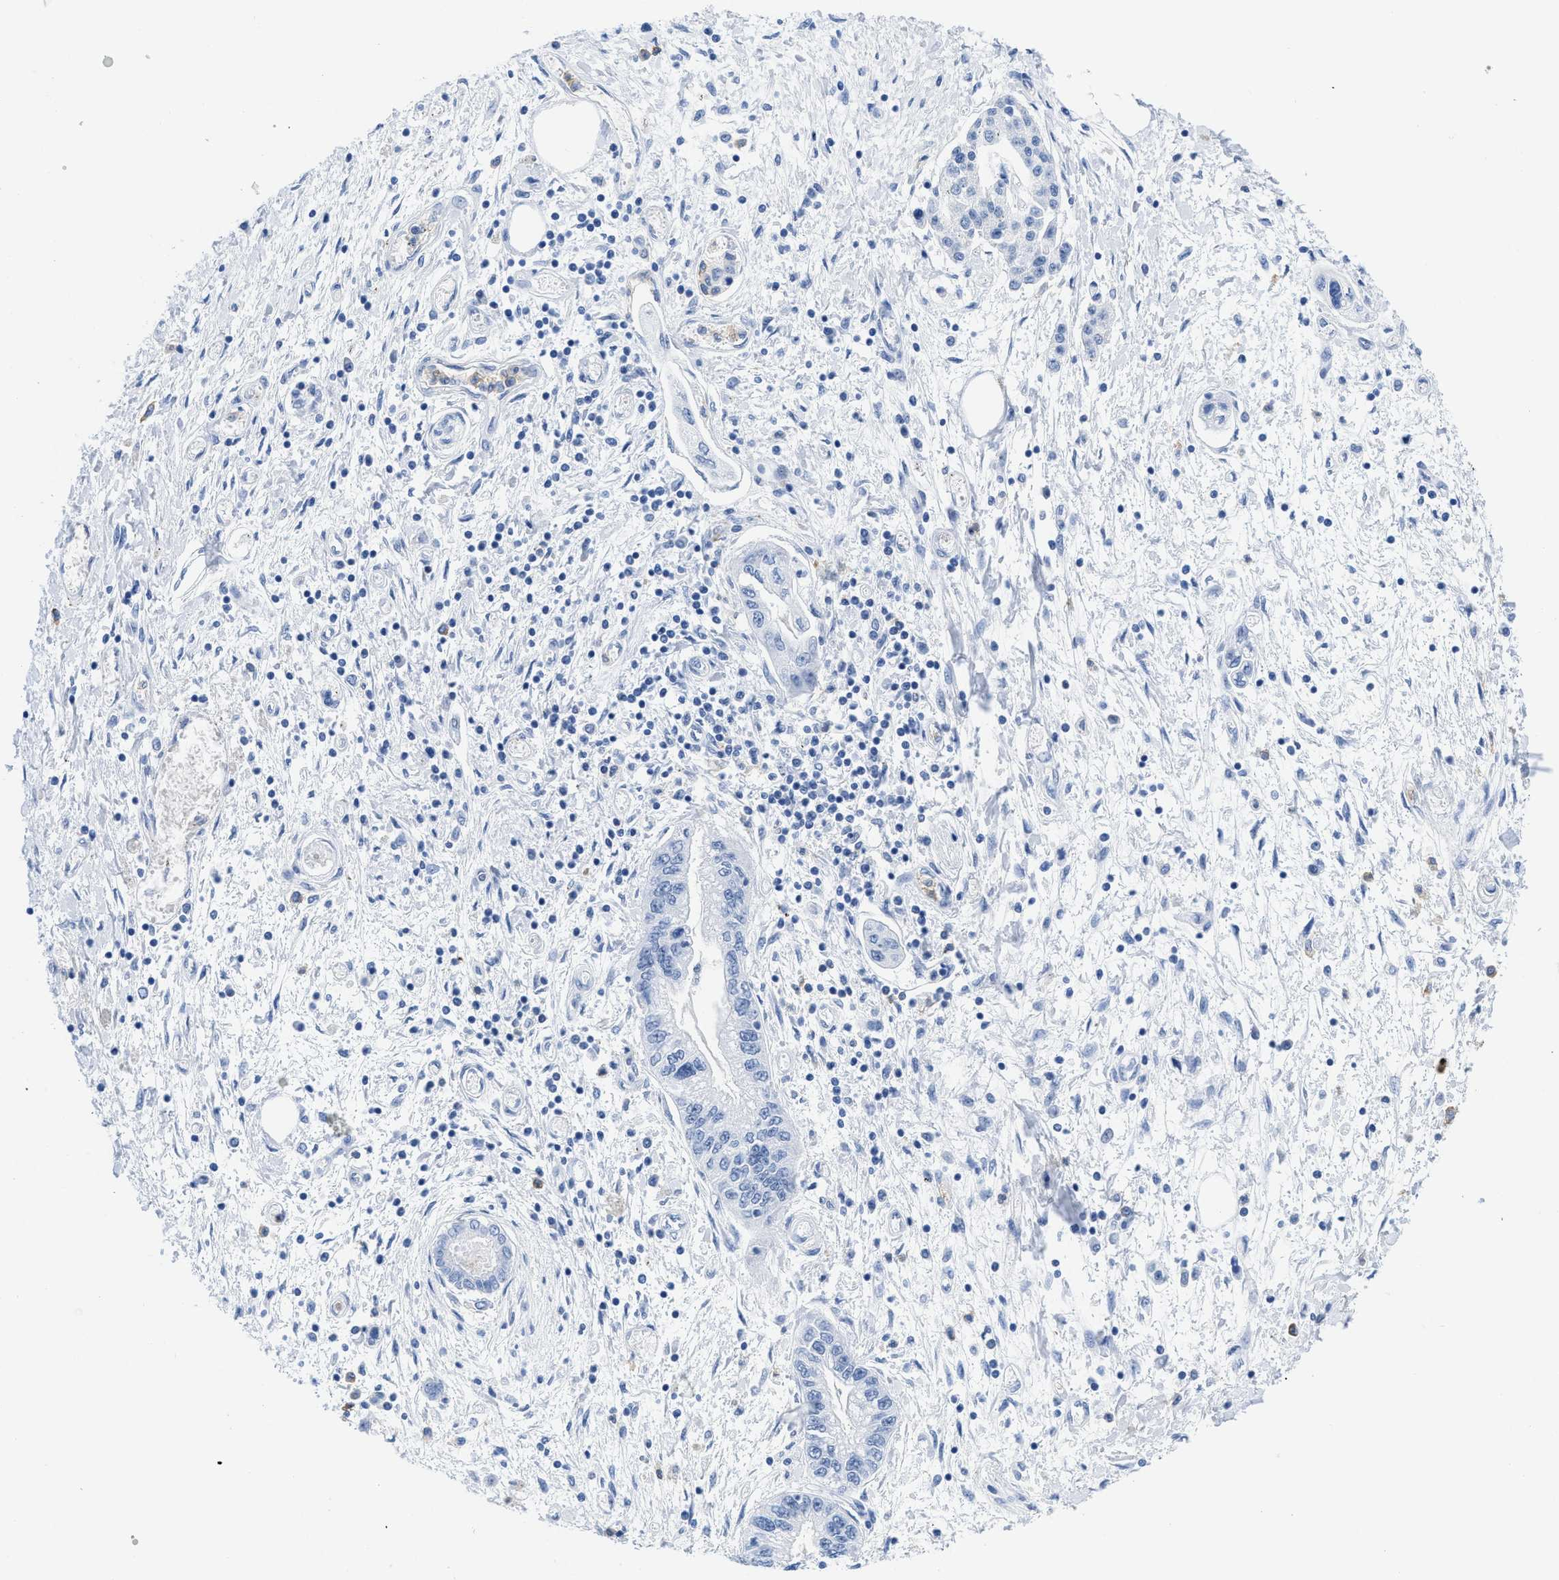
{"staining": {"intensity": "negative", "quantity": "none", "location": "none"}, "tissue": "pancreatic cancer", "cell_type": "Tumor cells", "image_type": "cancer", "snomed": [{"axis": "morphology", "description": "Adenocarcinoma, NOS"}, {"axis": "topography", "description": "Pancreas"}], "caption": "There is no significant expression in tumor cells of adenocarcinoma (pancreatic).", "gene": "CR1", "patient": {"sex": "male", "age": 56}}